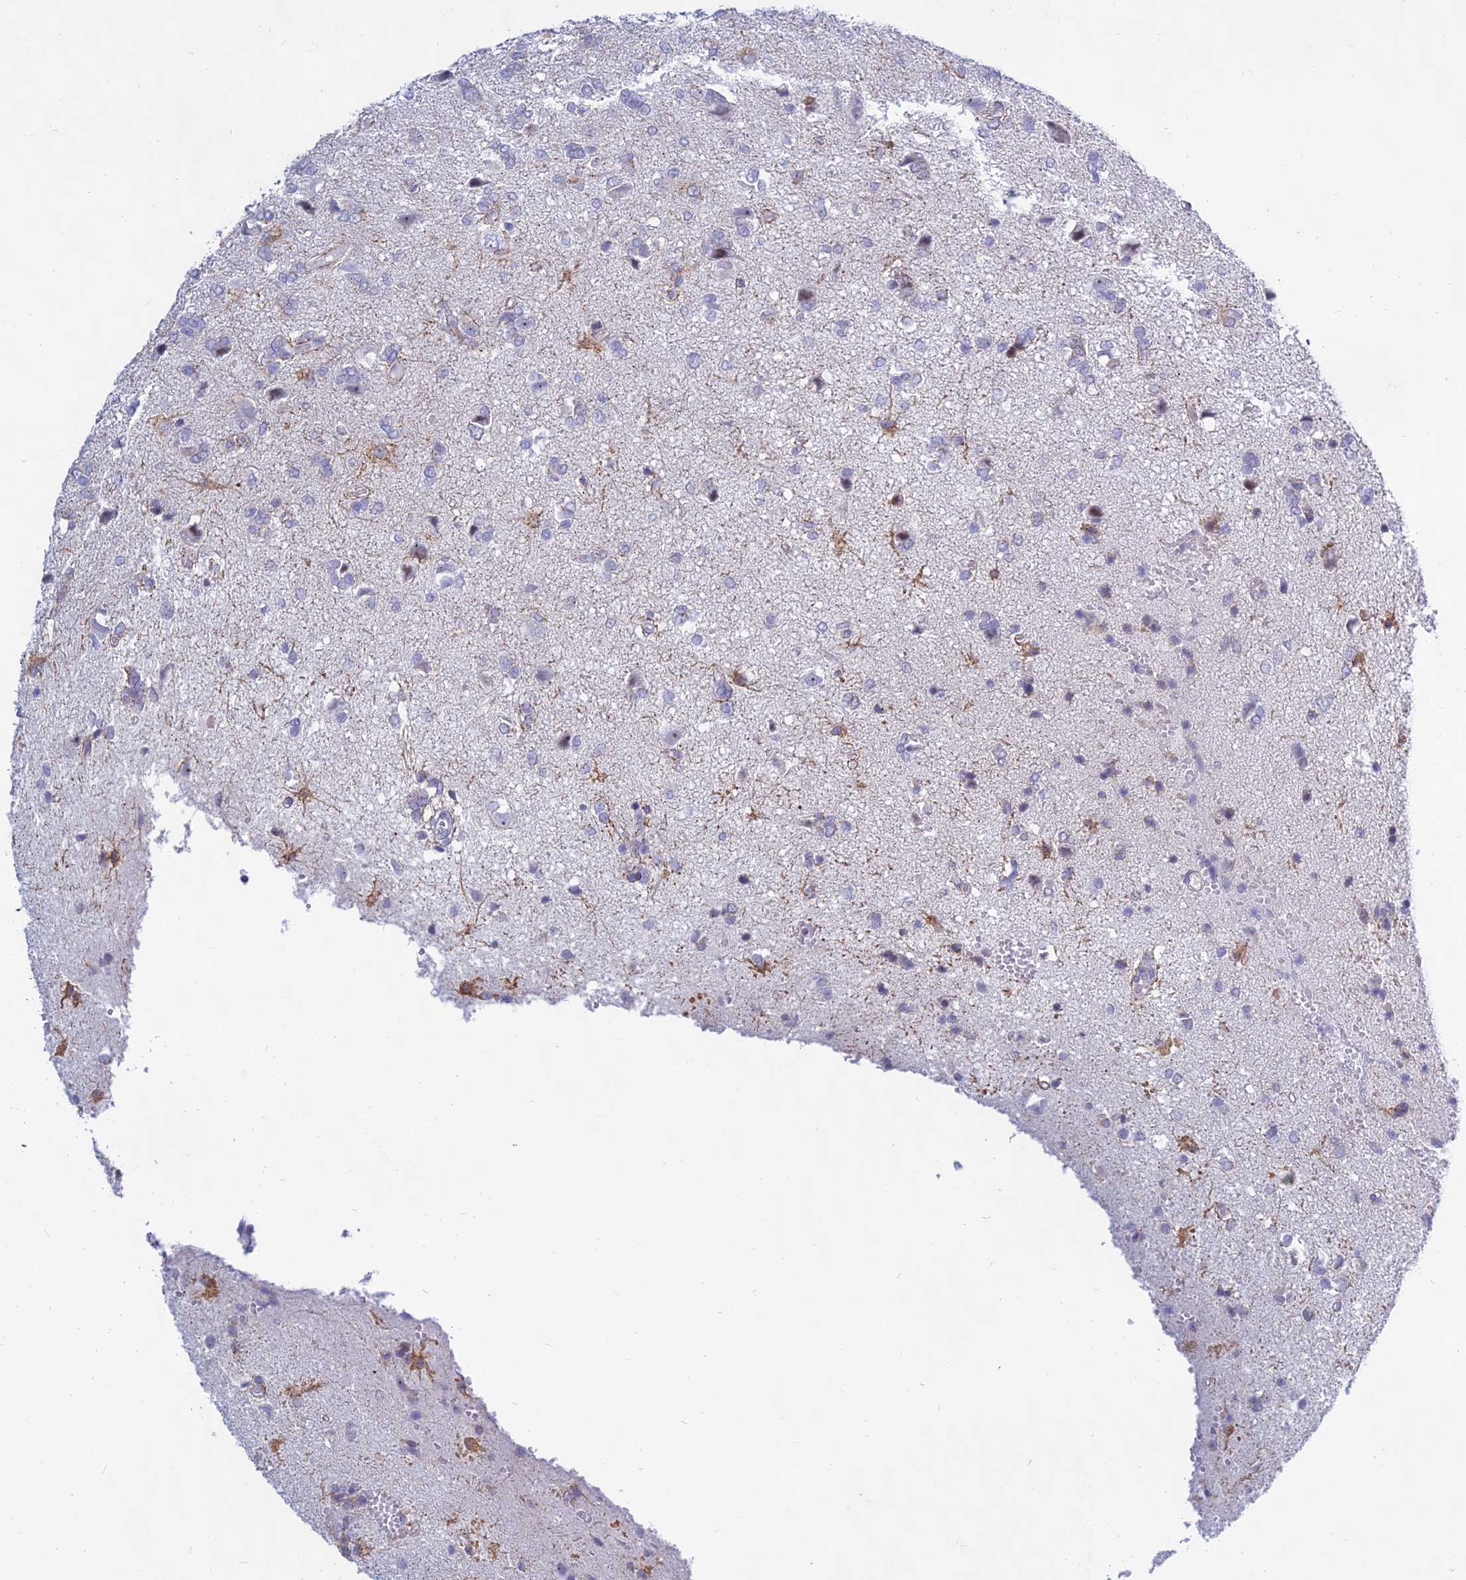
{"staining": {"intensity": "negative", "quantity": "none", "location": "none"}, "tissue": "glioma", "cell_type": "Tumor cells", "image_type": "cancer", "snomed": [{"axis": "morphology", "description": "Glioma, malignant, High grade"}, {"axis": "topography", "description": "Brain"}], "caption": "An immunohistochemistry image of malignant glioma (high-grade) is shown. There is no staining in tumor cells of malignant glioma (high-grade).", "gene": "KRR1", "patient": {"sex": "female", "age": 59}}